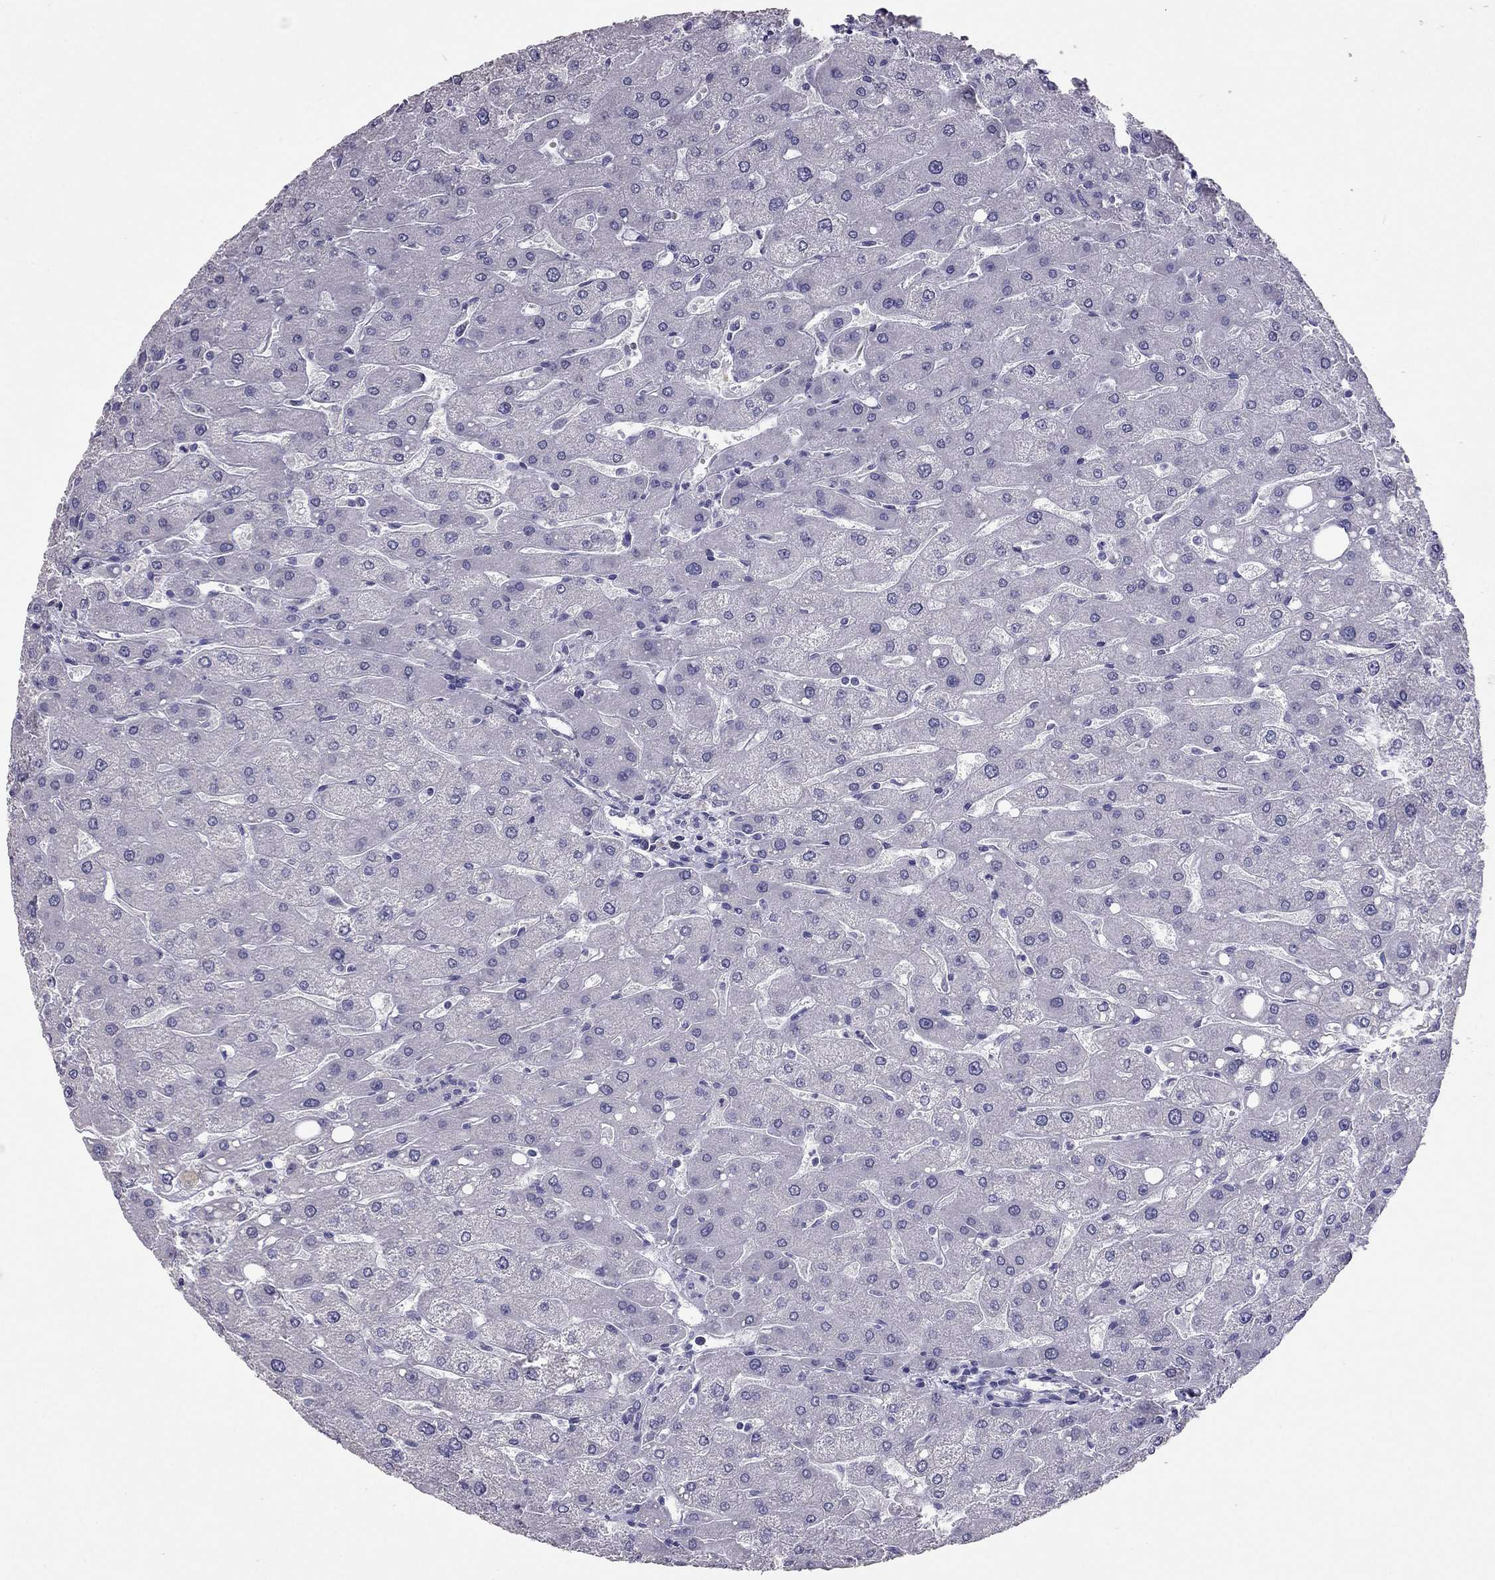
{"staining": {"intensity": "negative", "quantity": "none", "location": "none"}, "tissue": "liver", "cell_type": "Cholangiocytes", "image_type": "normal", "snomed": [{"axis": "morphology", "description": "Normal tissue, NOS"}, {"axis": "topography", "description": "Liver"}], "caption": "IHC histopathology image of benign liver: human liver stained with DAB exhibits no significant protein expression in cholangiocytes. Nuclei are stained in blue.", "gene": "RHO", "patient": {"sex": "male", "age": 67}}